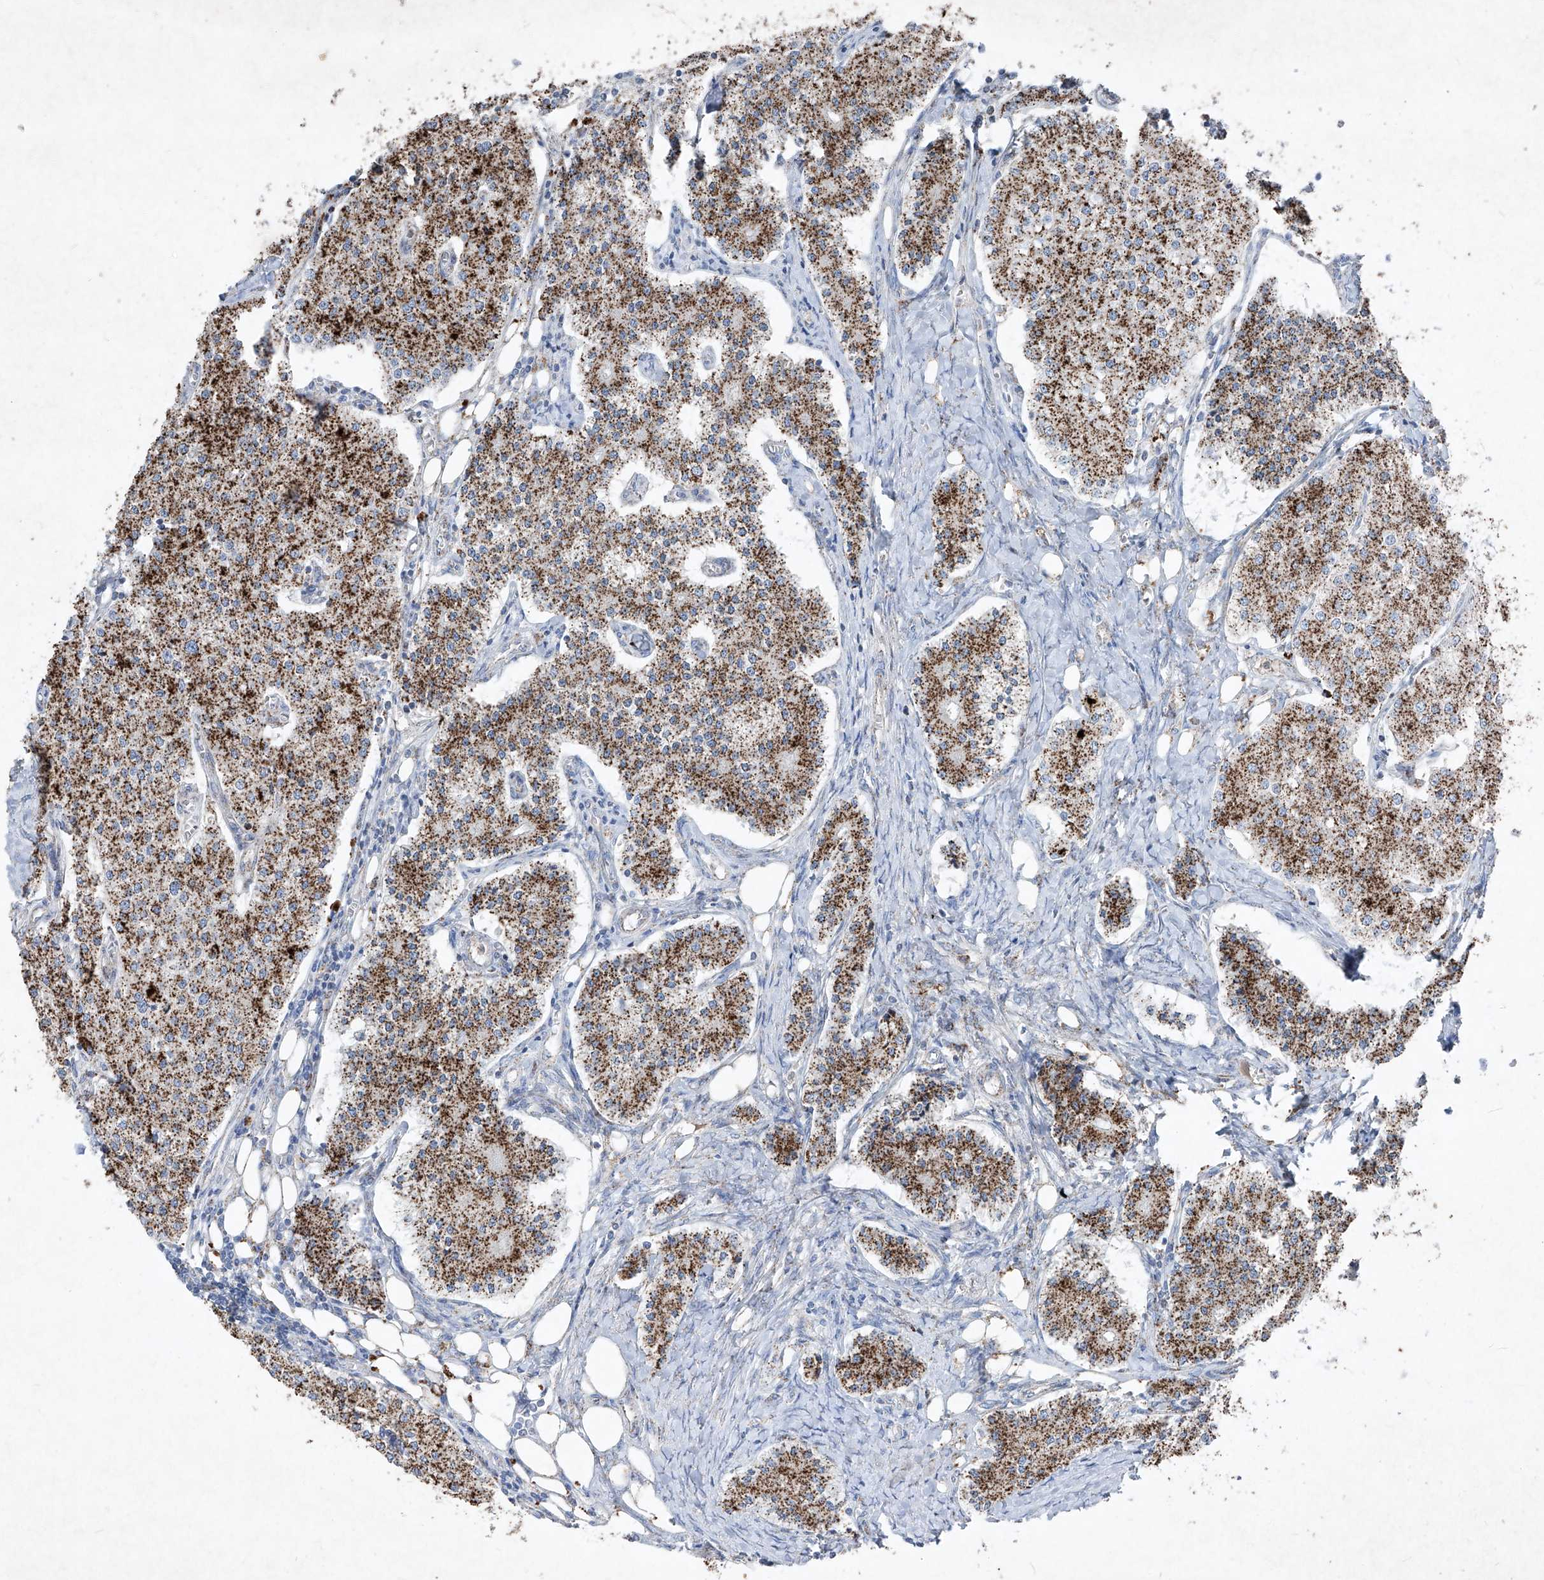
{"staining": {"intensity": "strong", "quantity": ">75%", "location": "cytoplasmic/membranous"}, "tissue": "carcinoid", "cell_type": "Tumor cells", "image_type": "cancer", "snomed": [{"axis": "morphology", "description": "Carcinoid, malignant, NOS"}, {"axis": "topography", "description": "Colon"}], "caption": "This micrograph displays IHC staining of human malignant carcinoid, with high strong cytoplasmic/membranous positivity in approximately >75% of tumor cells.", "gene": "ABCD3", "patient": {"sex": "female", "age": 52}}